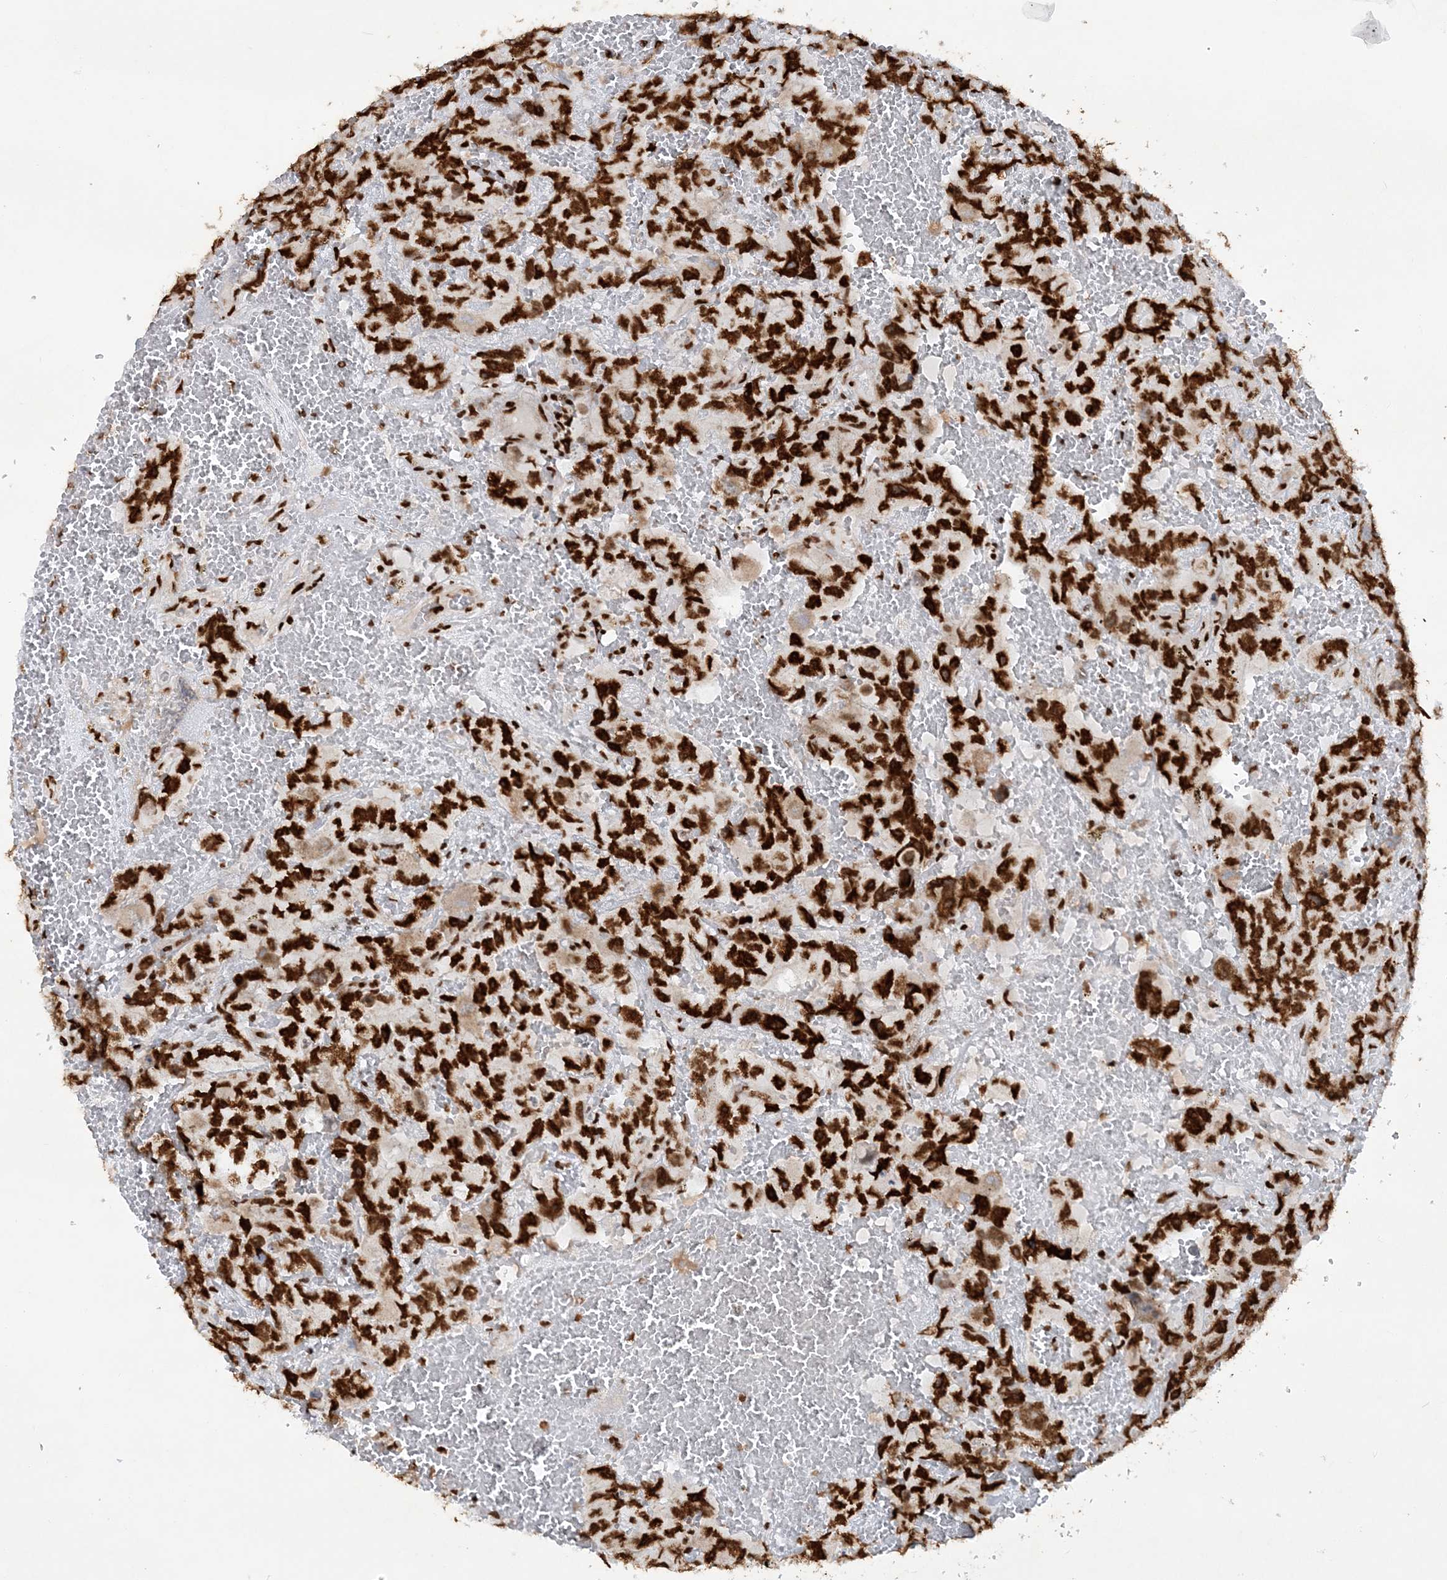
{"staining": {"intensity": "strong", "quantity": ">75%", "location": "nuclear"}, "tissue": "testis cancer", "cell_type": "Tumor cells", "image_type": "cancer", "snomed": [{"axis": "morphology", "description": "Carcinoma, Embryonal, NOS"}, {"axis": "topography", "description": "Testis"}], "caption": "Immunohistochemical staining of human embryonal carcinoma (testis) shows strong nuclear protein expression in about >75% of tumor cells.", "gene": "DELE1", "patient": {"sex": "male", "age": 45}}